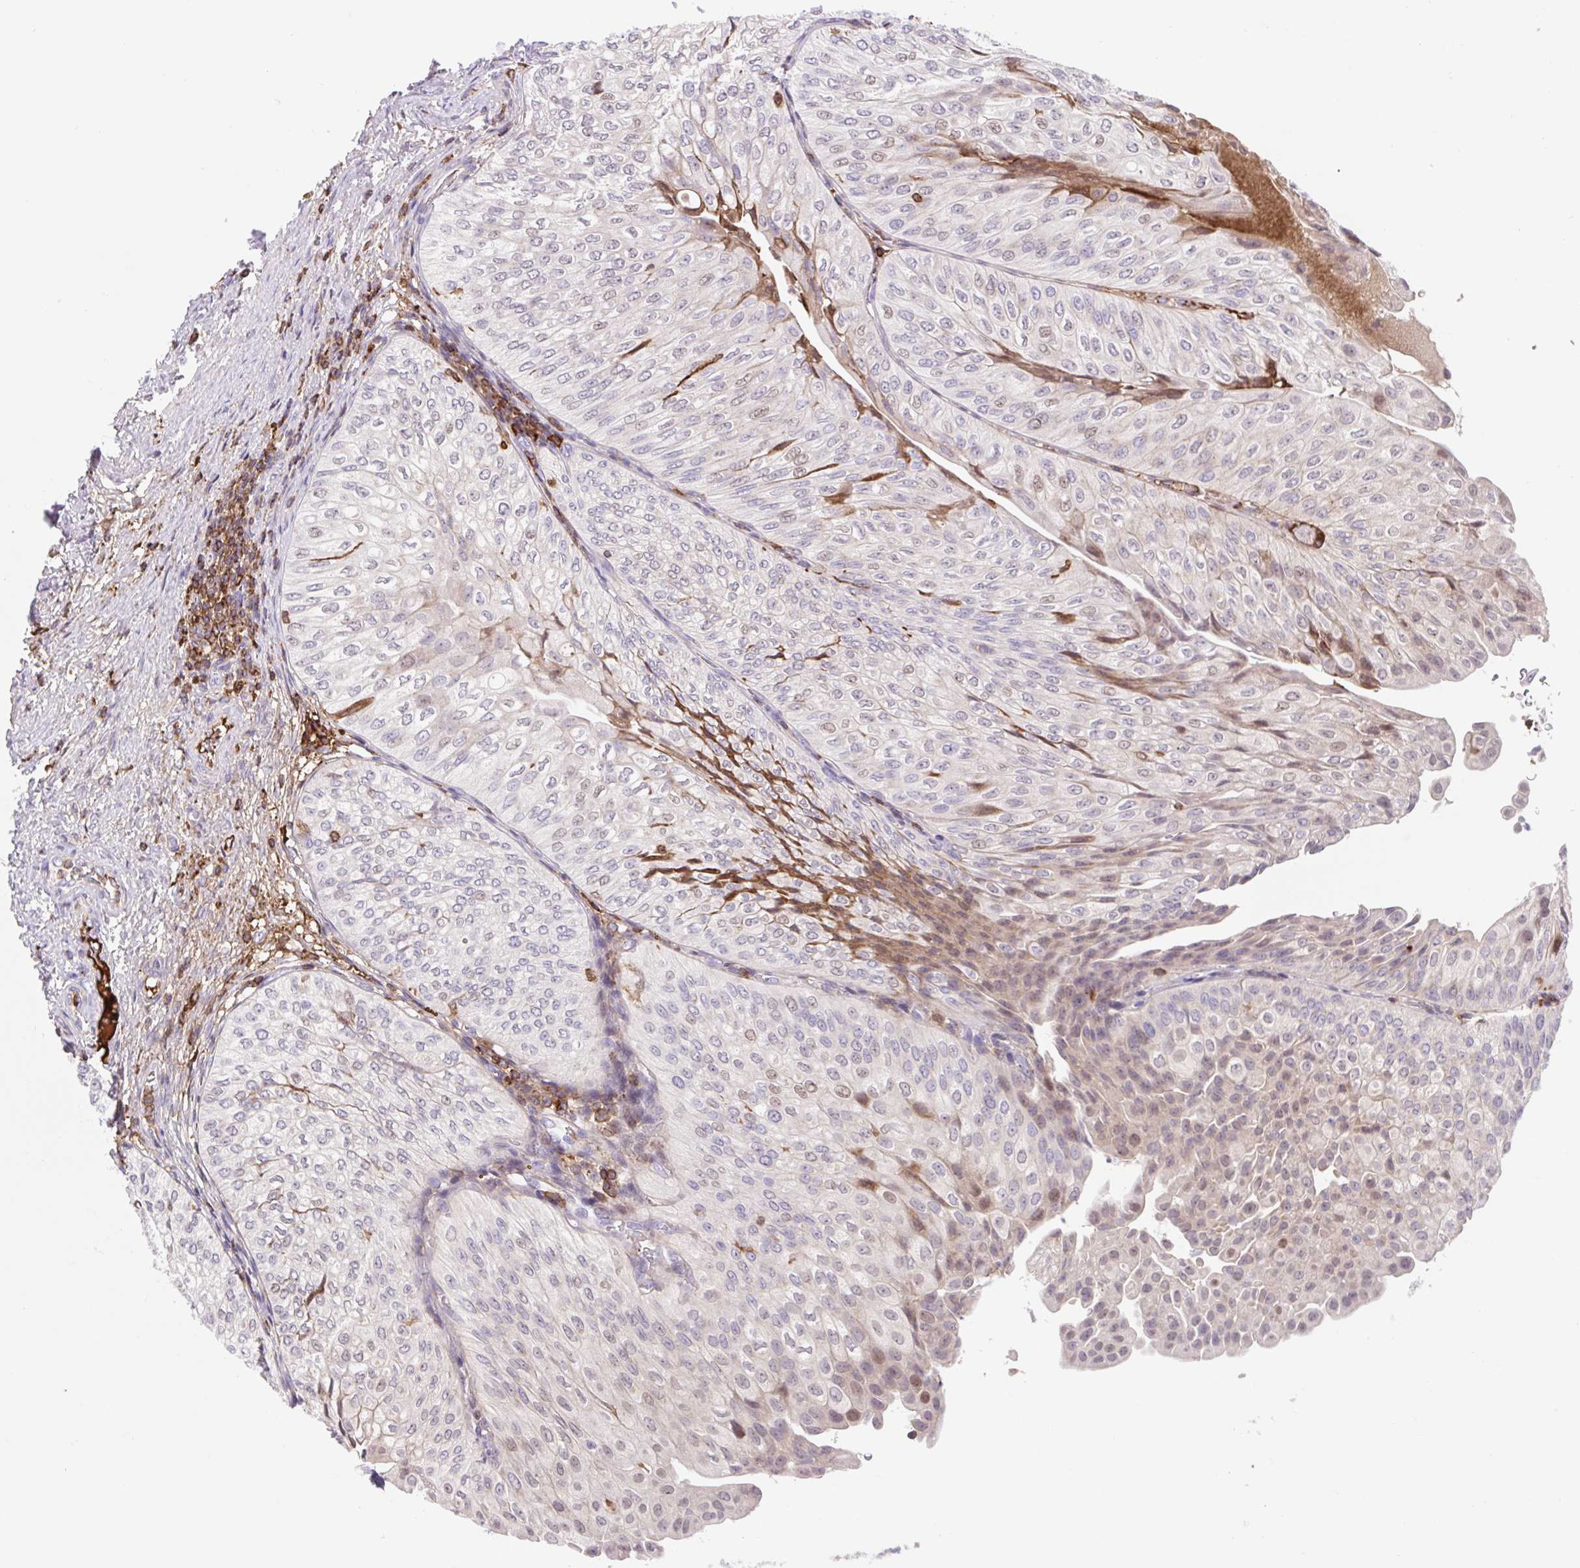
{"staining": {"intensity": "weak", "quantity": "<25%", "location": "nuclear"}, "tissue": "urothelial cancer", "cell_type": "Tumor cells", "image_type": "cancer", "snomed": [{"axis": "morphology", "description": "Urothelial carcinoma, NOS"}, {"axis": "topography", "description": "Urinary bladder"}], "caption": "Tumor cells are negative for protein expression in human urothelial cancer. (DAB immunohistochemistry, high magnification).", "gene": "TPRG1", "patient": {"sex": "male", "age": 62}}